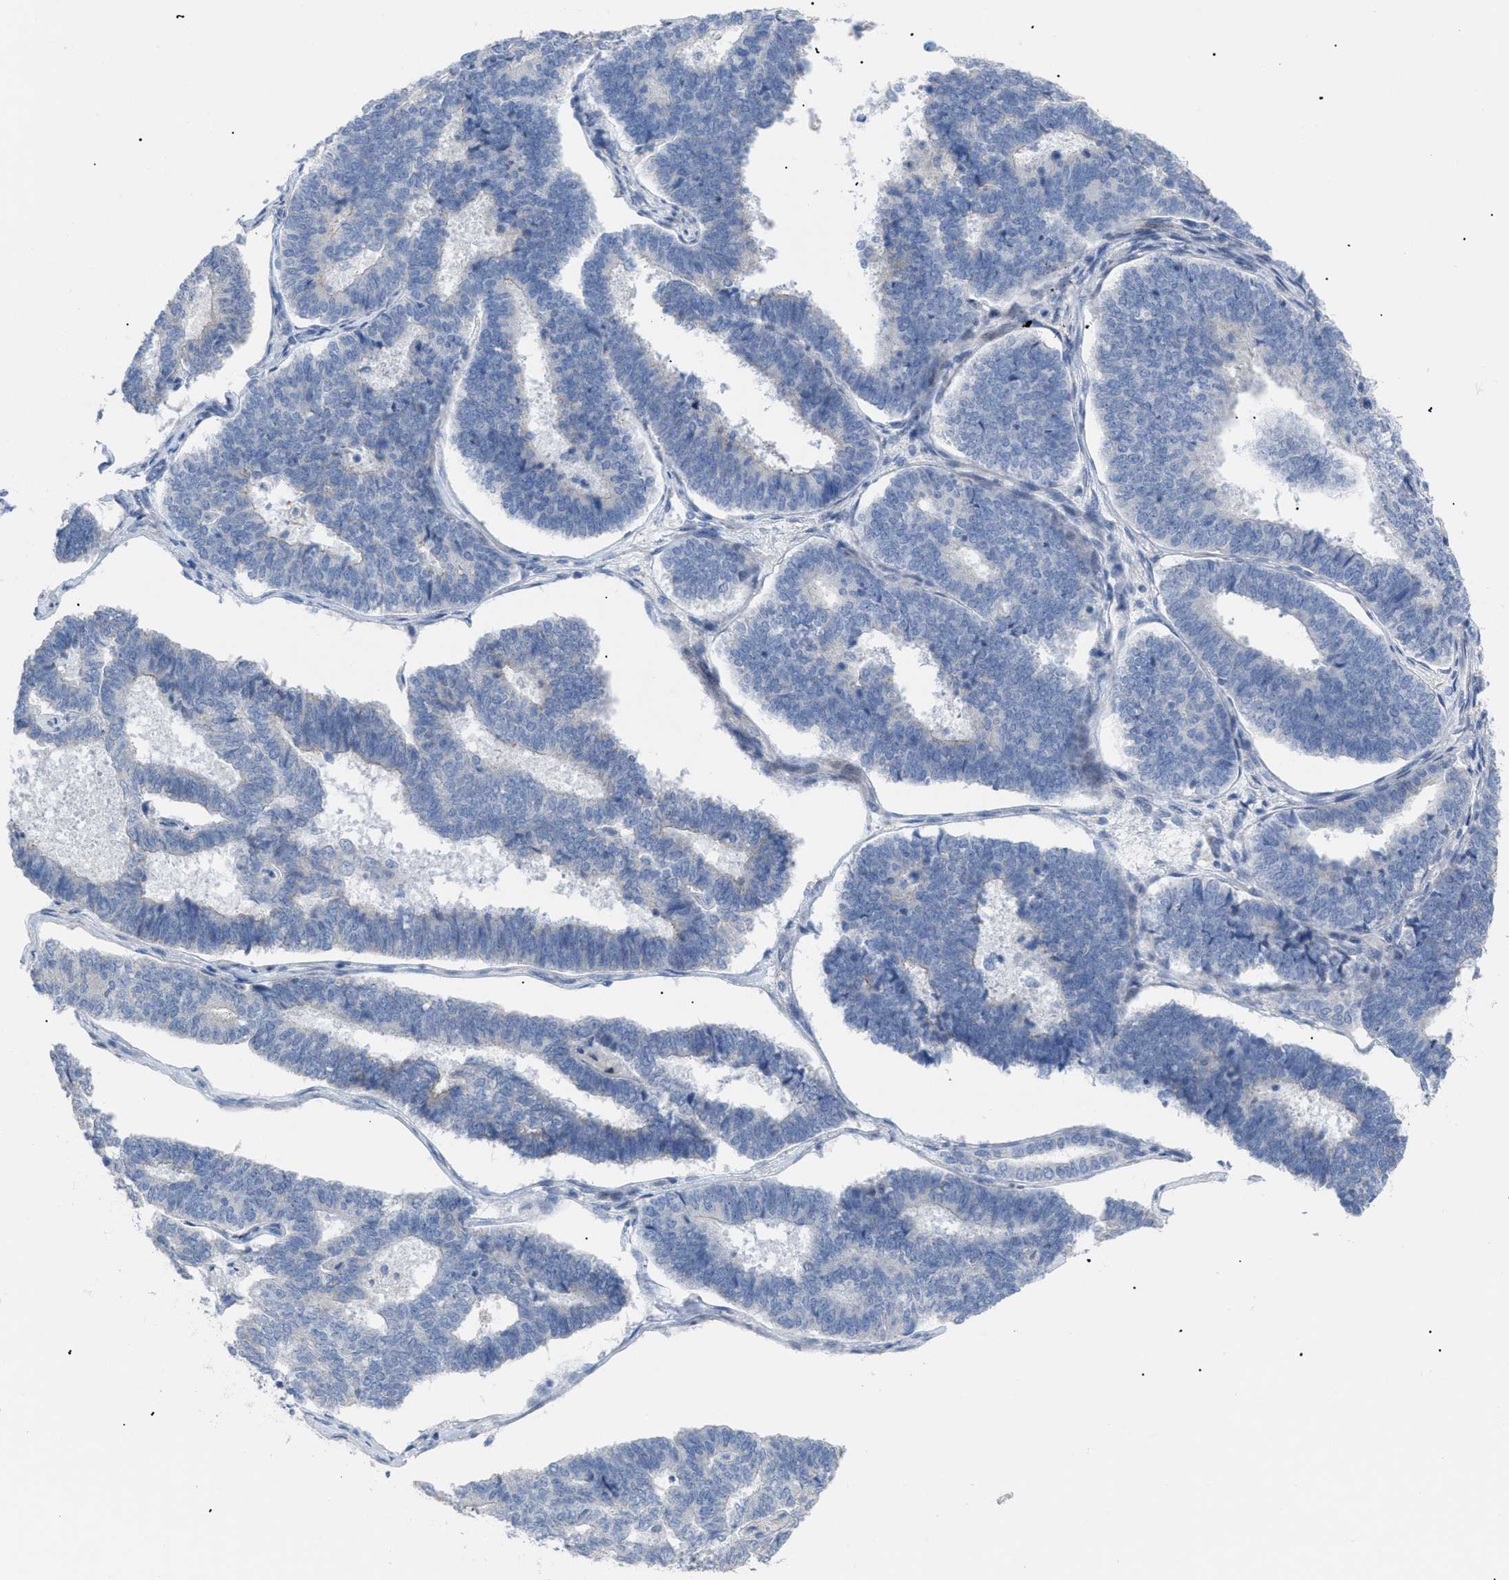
{"staining": {"intensity": "negative", "quantity": "none", "location": "none"}, "tissue": "endometrial cancer", "cell_type": "Tumor cells", "image_type": "cancer", "snomed": [{"axis": "morphology", "description": "Adenocarcinoma, NOS"}, {"axis": "topography", "description": "Endometrium"}], "caption": "IHC of endometrial cancer (adenocarcinoma) exhibits no staining in tumor cells. Nuclei are stained in blue.", "gene": "CAV3", "patient": {"sex": "female", "age": 70}}